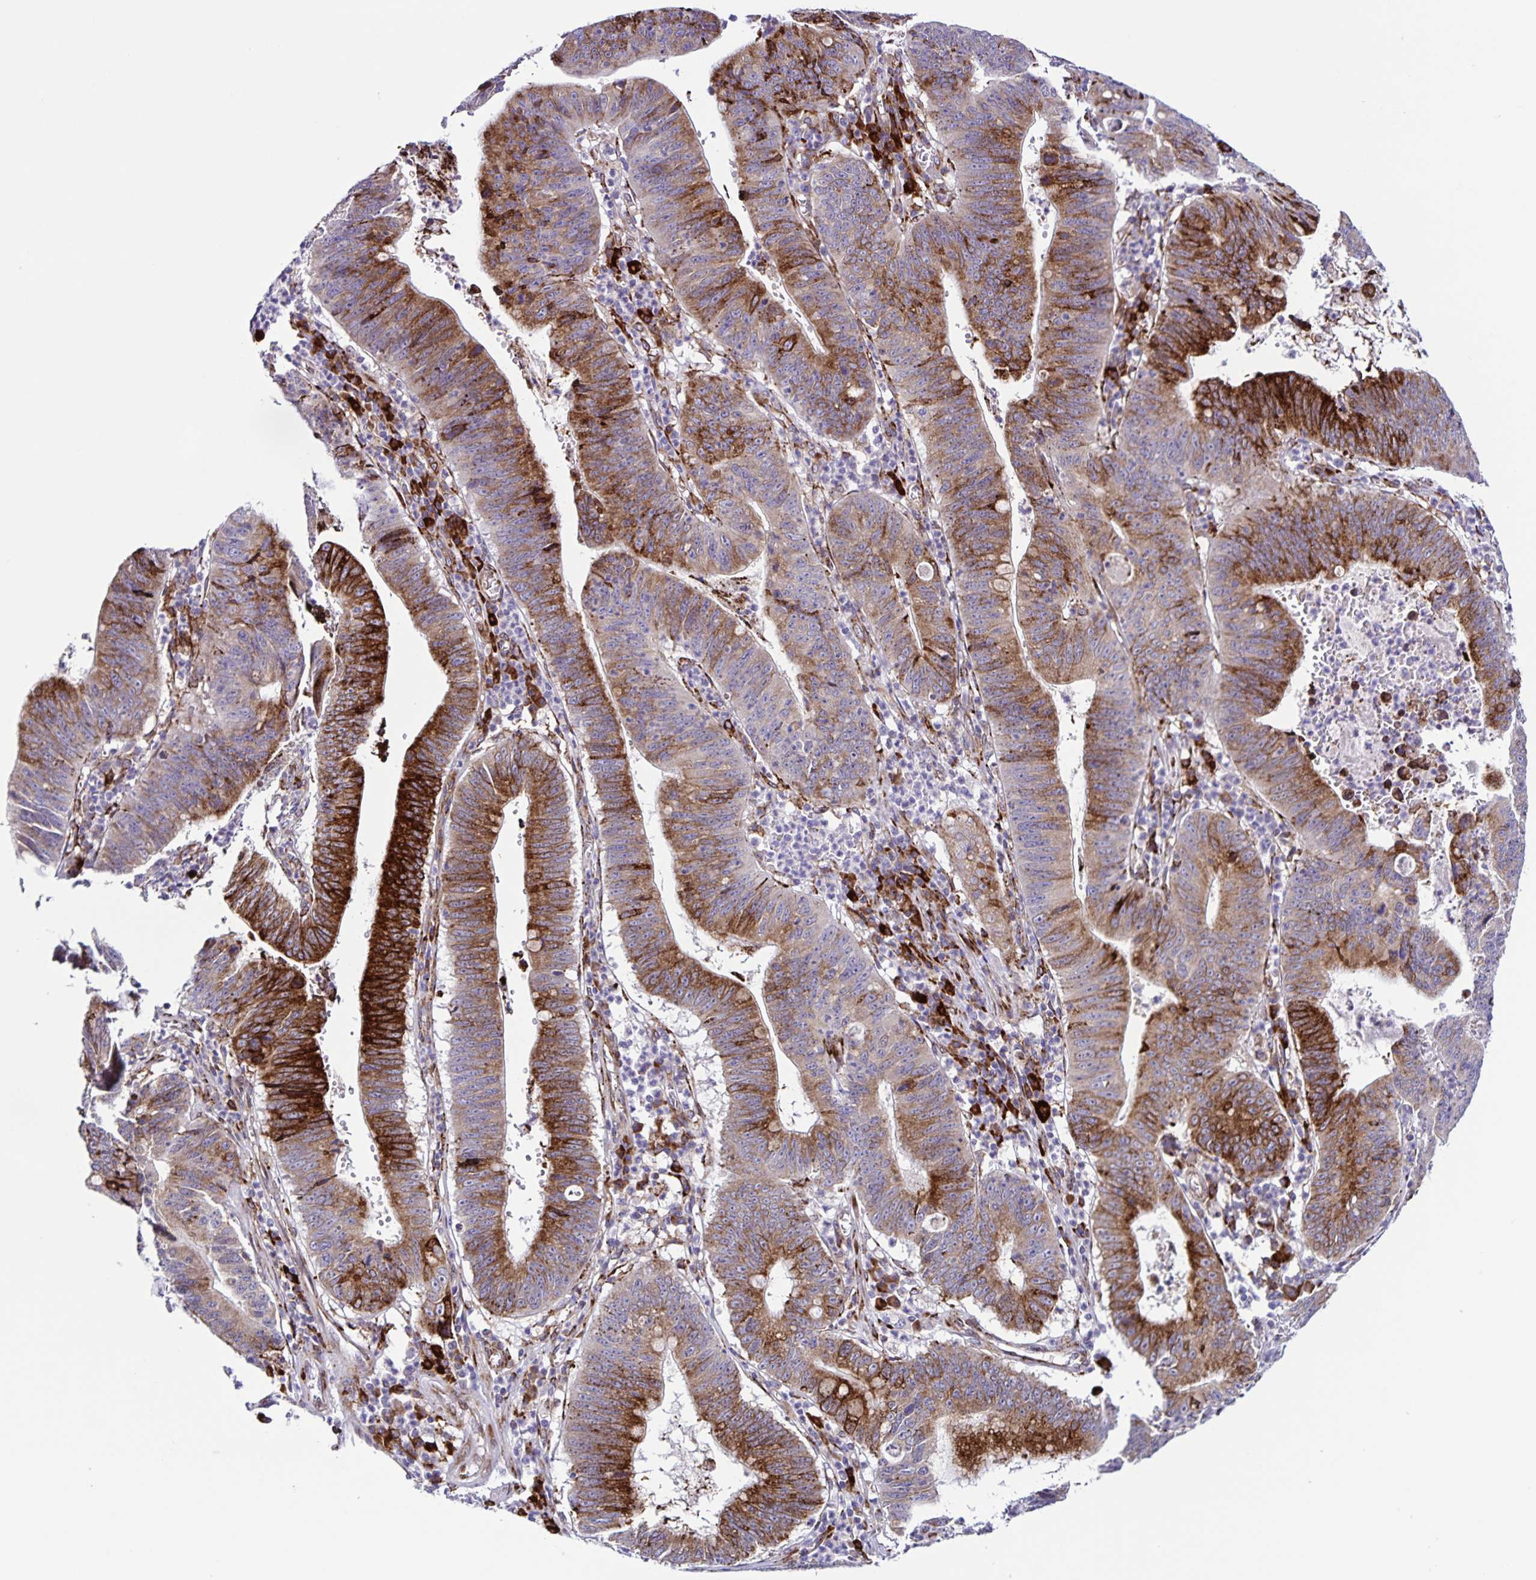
{"staining": {"intensity": "strong", "quantity": "25%-75%", "location": "cytoplasmic/membranous"}, "tissue": "stomach cancer", "cell_type": "Tumor cells", "image_type": "cancer", "snomed": [{"axis": "morphology", "description": "Adenocarcinoma, NOS"}, {"axis": "topography", "description": "Stomach"}], "caption": "Human adenocarcinoma (stomach) stained for a protein (brown) displays strong cytoplasmic/membranous positive positivity in about 25%-75% of tumor cells.", "gene": "OSBPL5", "patient": {"sex": "male", "age": 59}}